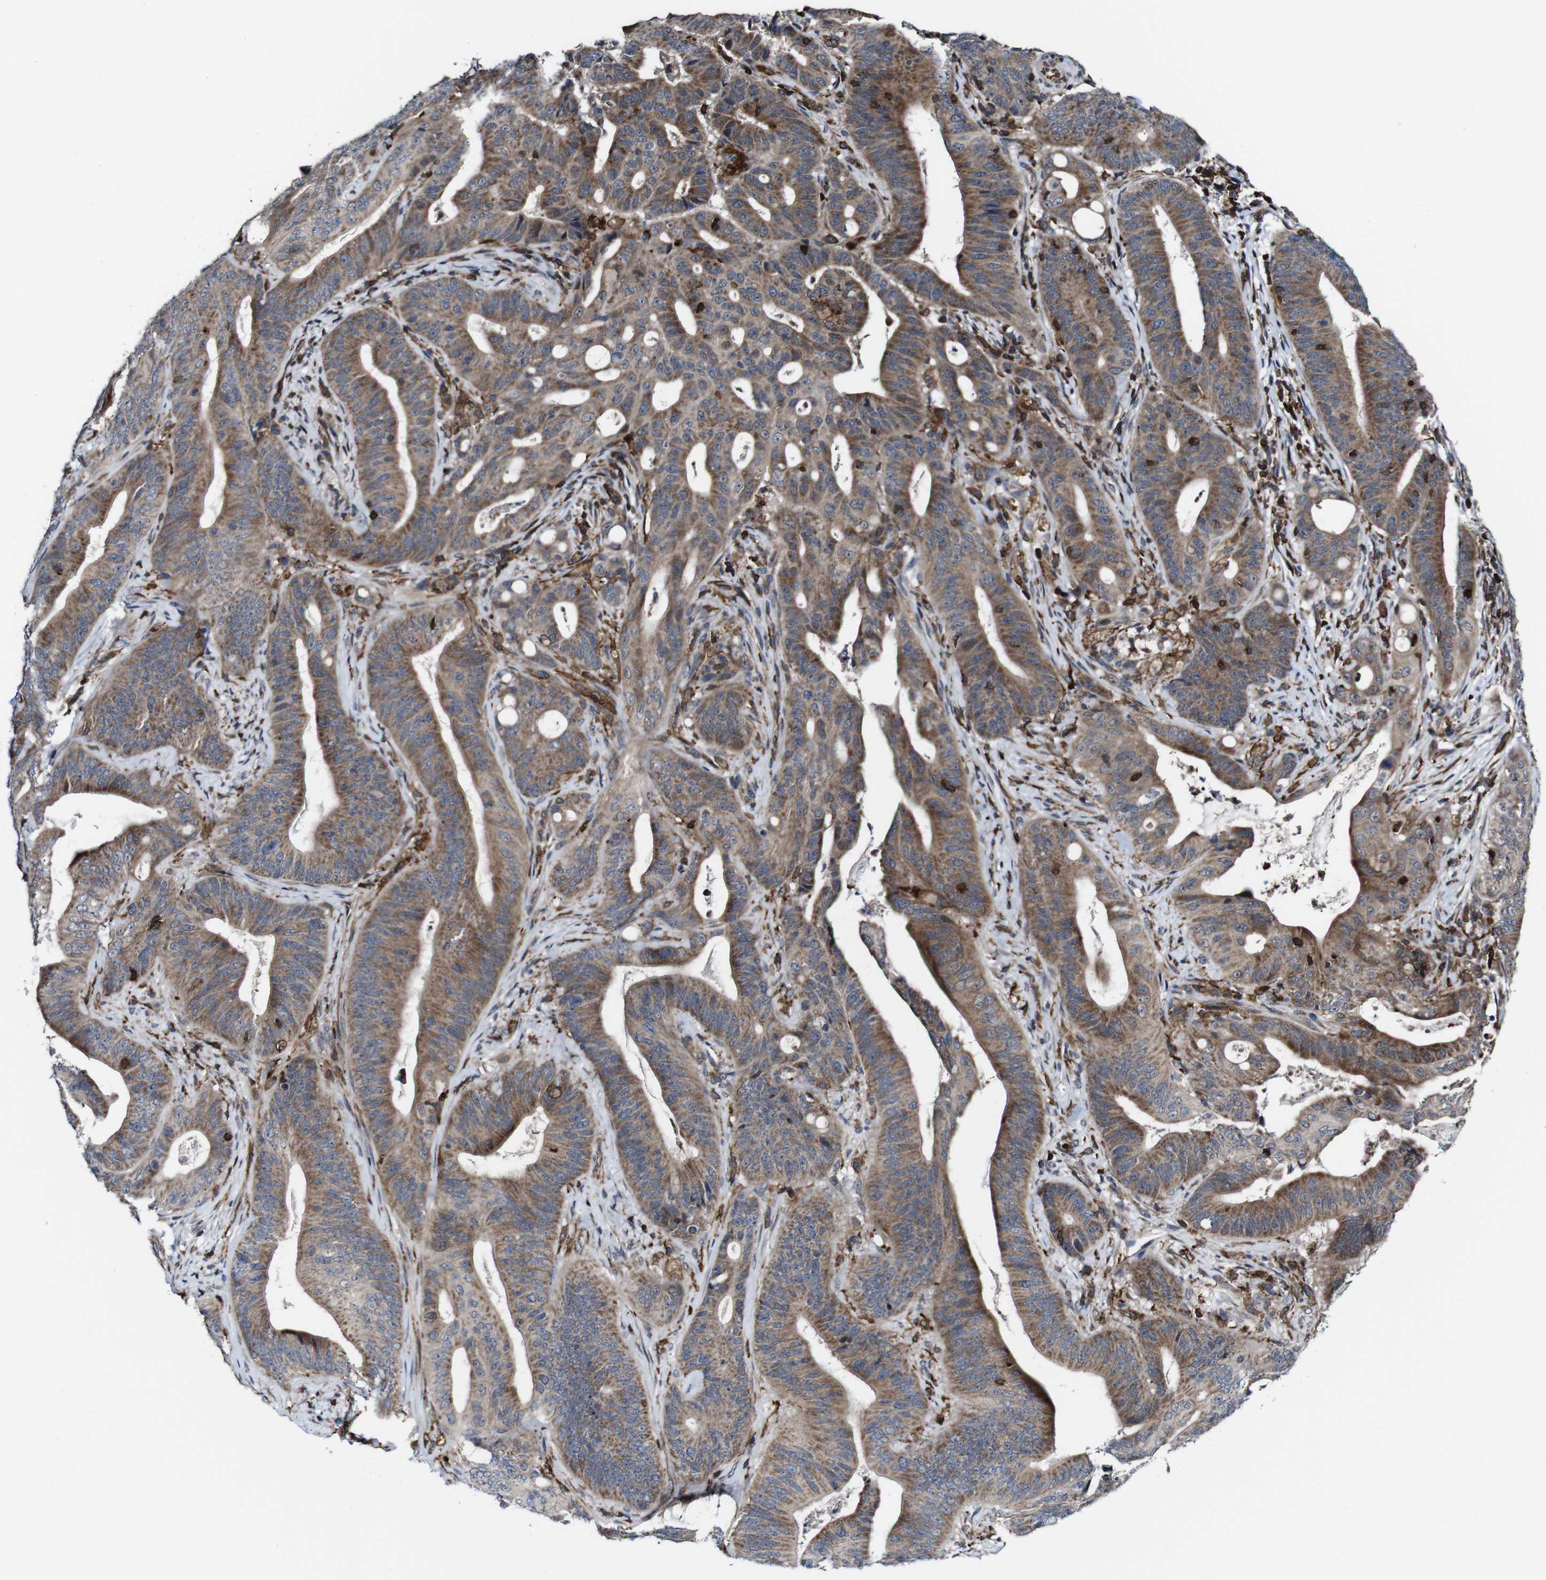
{"staining": {"intensity": "moderate", "quantity": ">75%", "location": "cytoplasmic/membranous"}, "tissue": "pancreatic cancer", "cell_type": "Tumor cells", "image_type": "cancer", "snomed": [{"axis": "morphology", "description": "Normal tissue, NOS"}, {"axis": "topography", "description": "Lymph node"}], "caption": "Tumor cells exhibit moderate cytoplasmic/membranous positivity in approximately >75% of cells in pancreatic cancer. The staining was performed using DAB, with brown indicating positive protein expression. Nuclei are stained blue with hematoxylin.", "gene": "JAK2", "patient": {"sex": "male", "age": 62}}